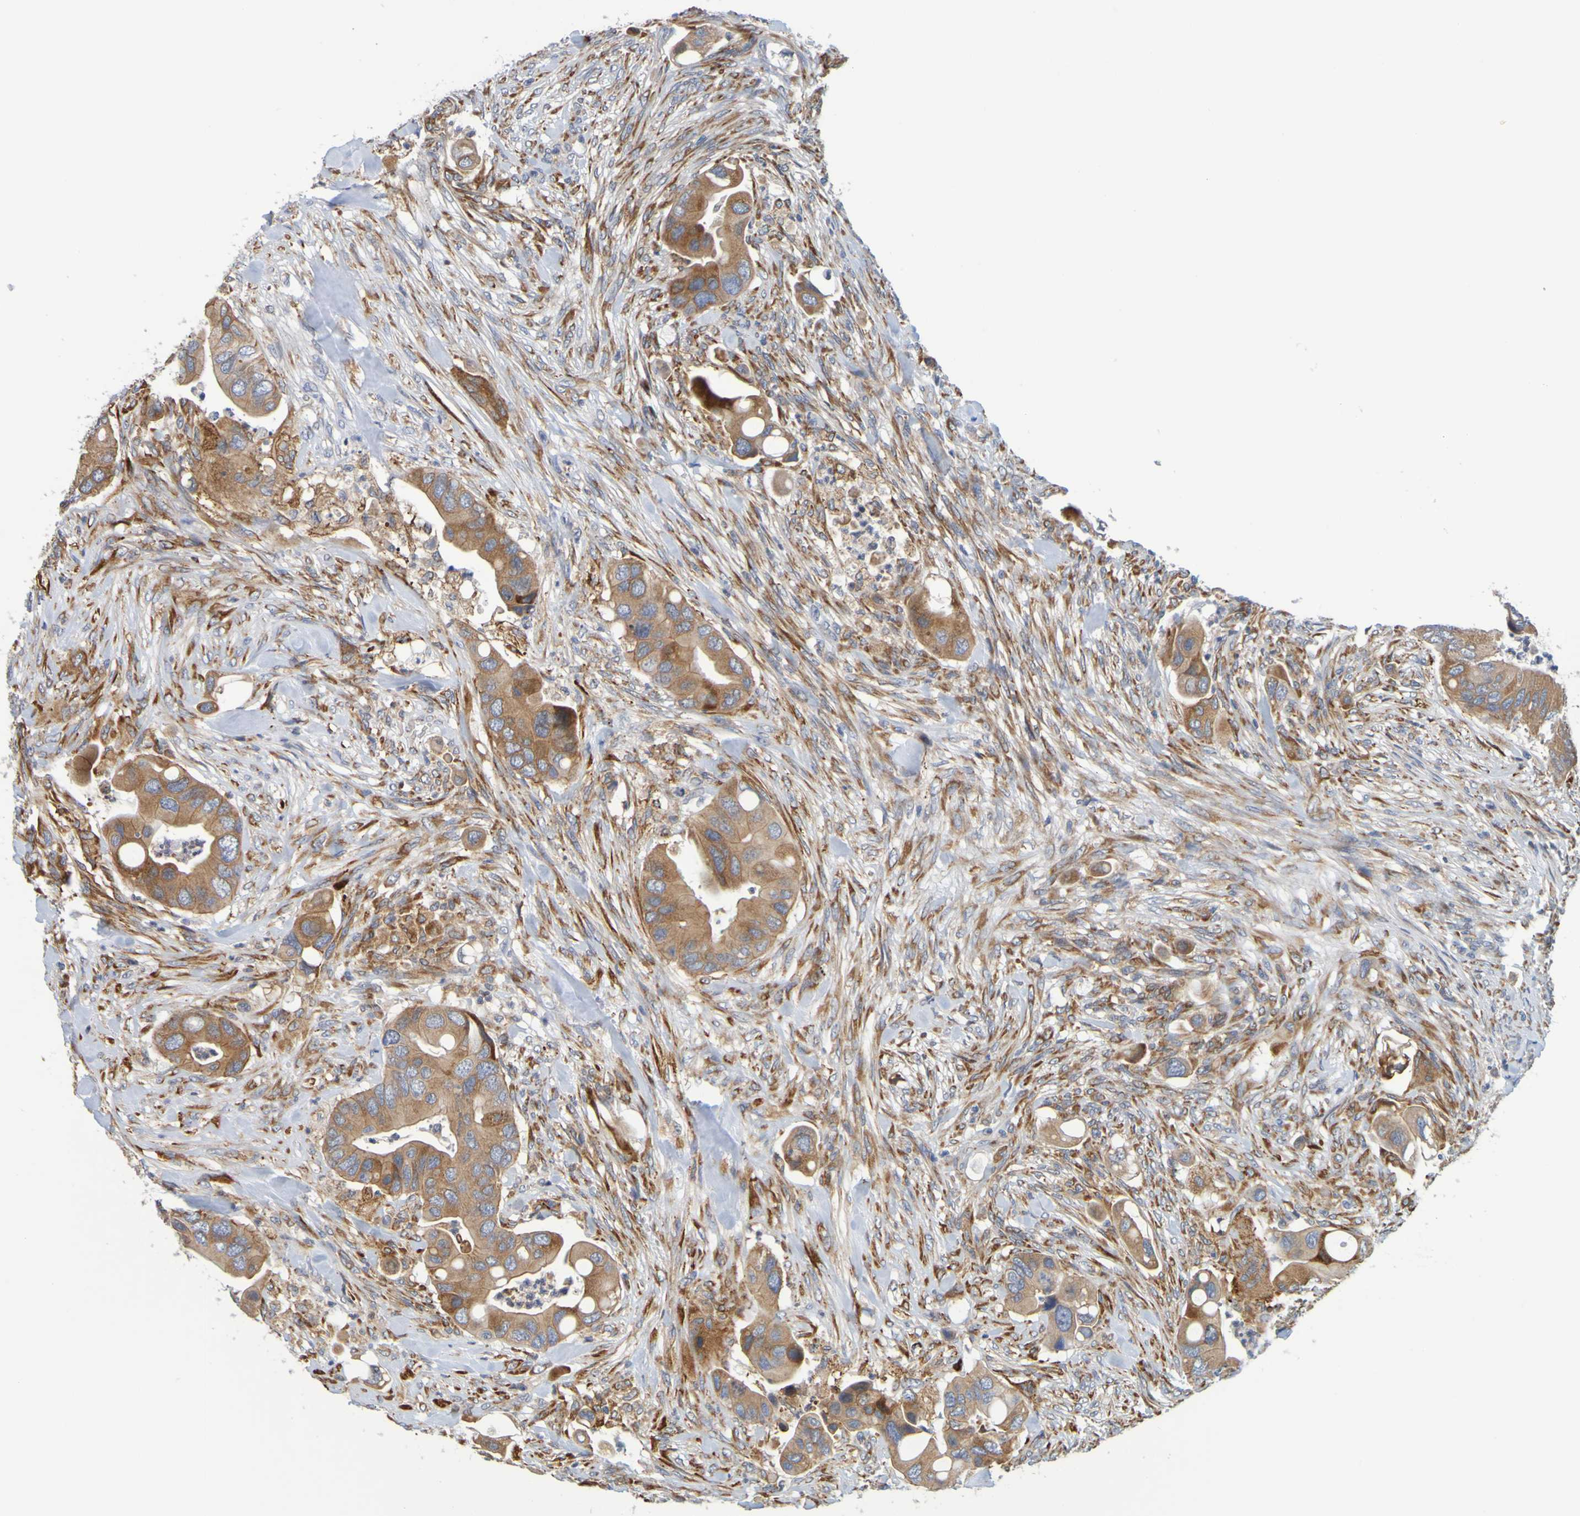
{"staining": {"intensity": "moderate", "quantity": ">75%", "location": "cytoplasmic/membranous"}, "tissue": "colorectal cancer", "cell_type": "Tumor cells", "image_type": "cancer", "snomed": [{"axis": "morphology", "description": "Adenocarcinoma, NOS"}, {"axis": "topography", "description": "Rectum"}], "caption": "Protein staining of colorectal cancer tissue displays moderate cytoplasmic/membranous positivity in about >75% of tumor cells. (IHC, brightfield microscopy, high magnification).", "gene": "SIL1", "patient": {"sex": "female", "age": 57}}